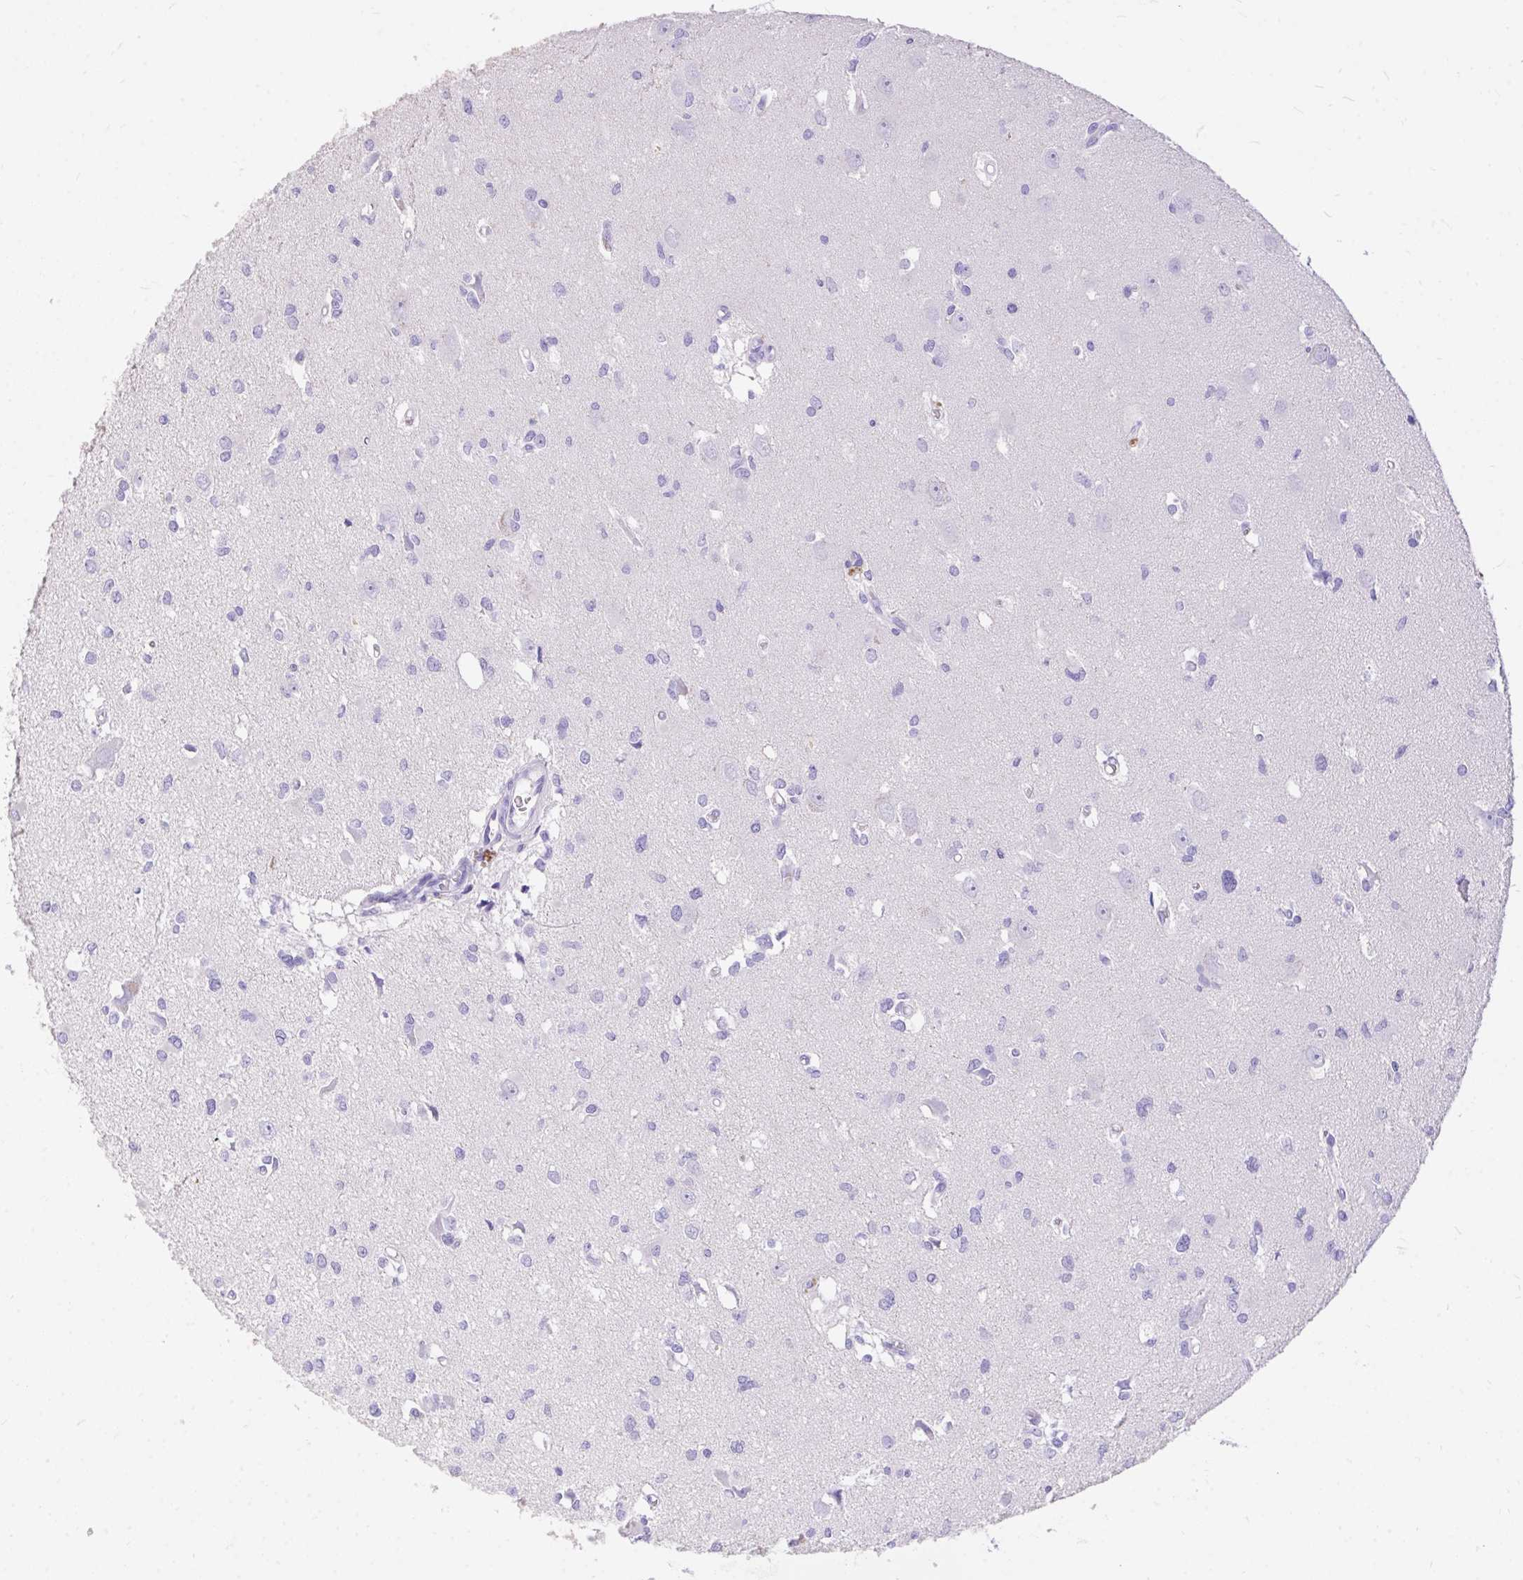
{"staining": {"intensity": "negative", "quantity": "none", "location": "none"}, "tissue": "glioma", "cell_type": "Tumor cells", "image_type": "cancer", "snomed": [{"axis": "morphology", "description": "Glioma, malignant, High grade"}, {"axis": "topography", "description": "Brain"}], "caption": "Tumor cells show no significant protein positivity in malignant high-grade glioma. (IHC, brightfield microscopy, high magnification).", "gene": "MON1A", "patient": {"sex": "male", "age": 23}}